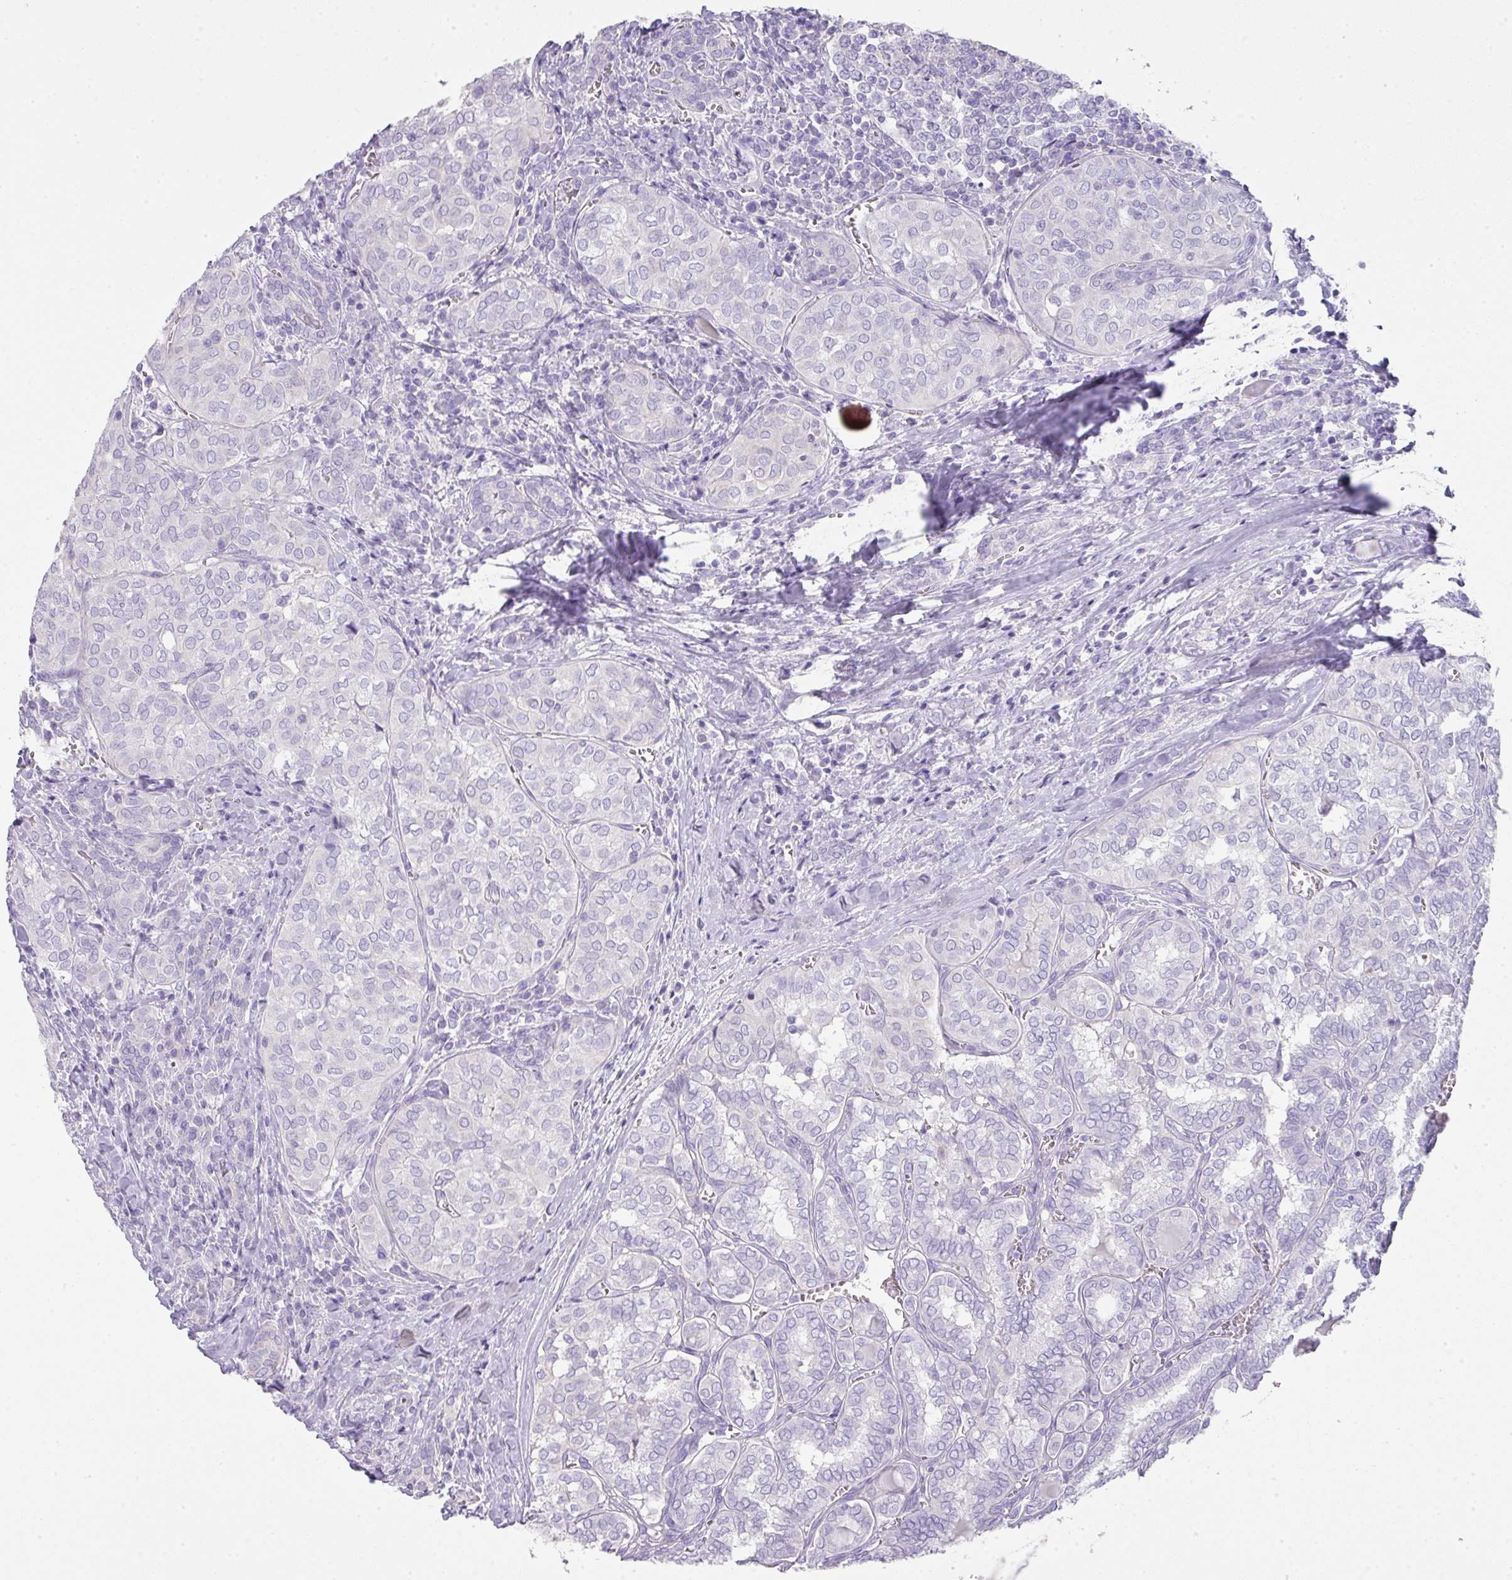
{"staining": {"intensity": "negative", "quantity": "none", "location": "none"}, "tissue": "thyroid cancer", "cell_type": "Tumor cells", "image_type": "cancer", "snomed": [{"axis": "morphology", "description": "Papillary adenocarcinoma, NOS"}, {"axis": "topography", "description": "Thyroid gland"}], "caption": "DAB (3,3'-diaminobenzidine) immunohistochemical staining of papillary adenocarcinoma (thyroid) shows no significant positivity in tumor cells.", "gene": "GLI4", "patient": {"sex": "female", "age": 30}}